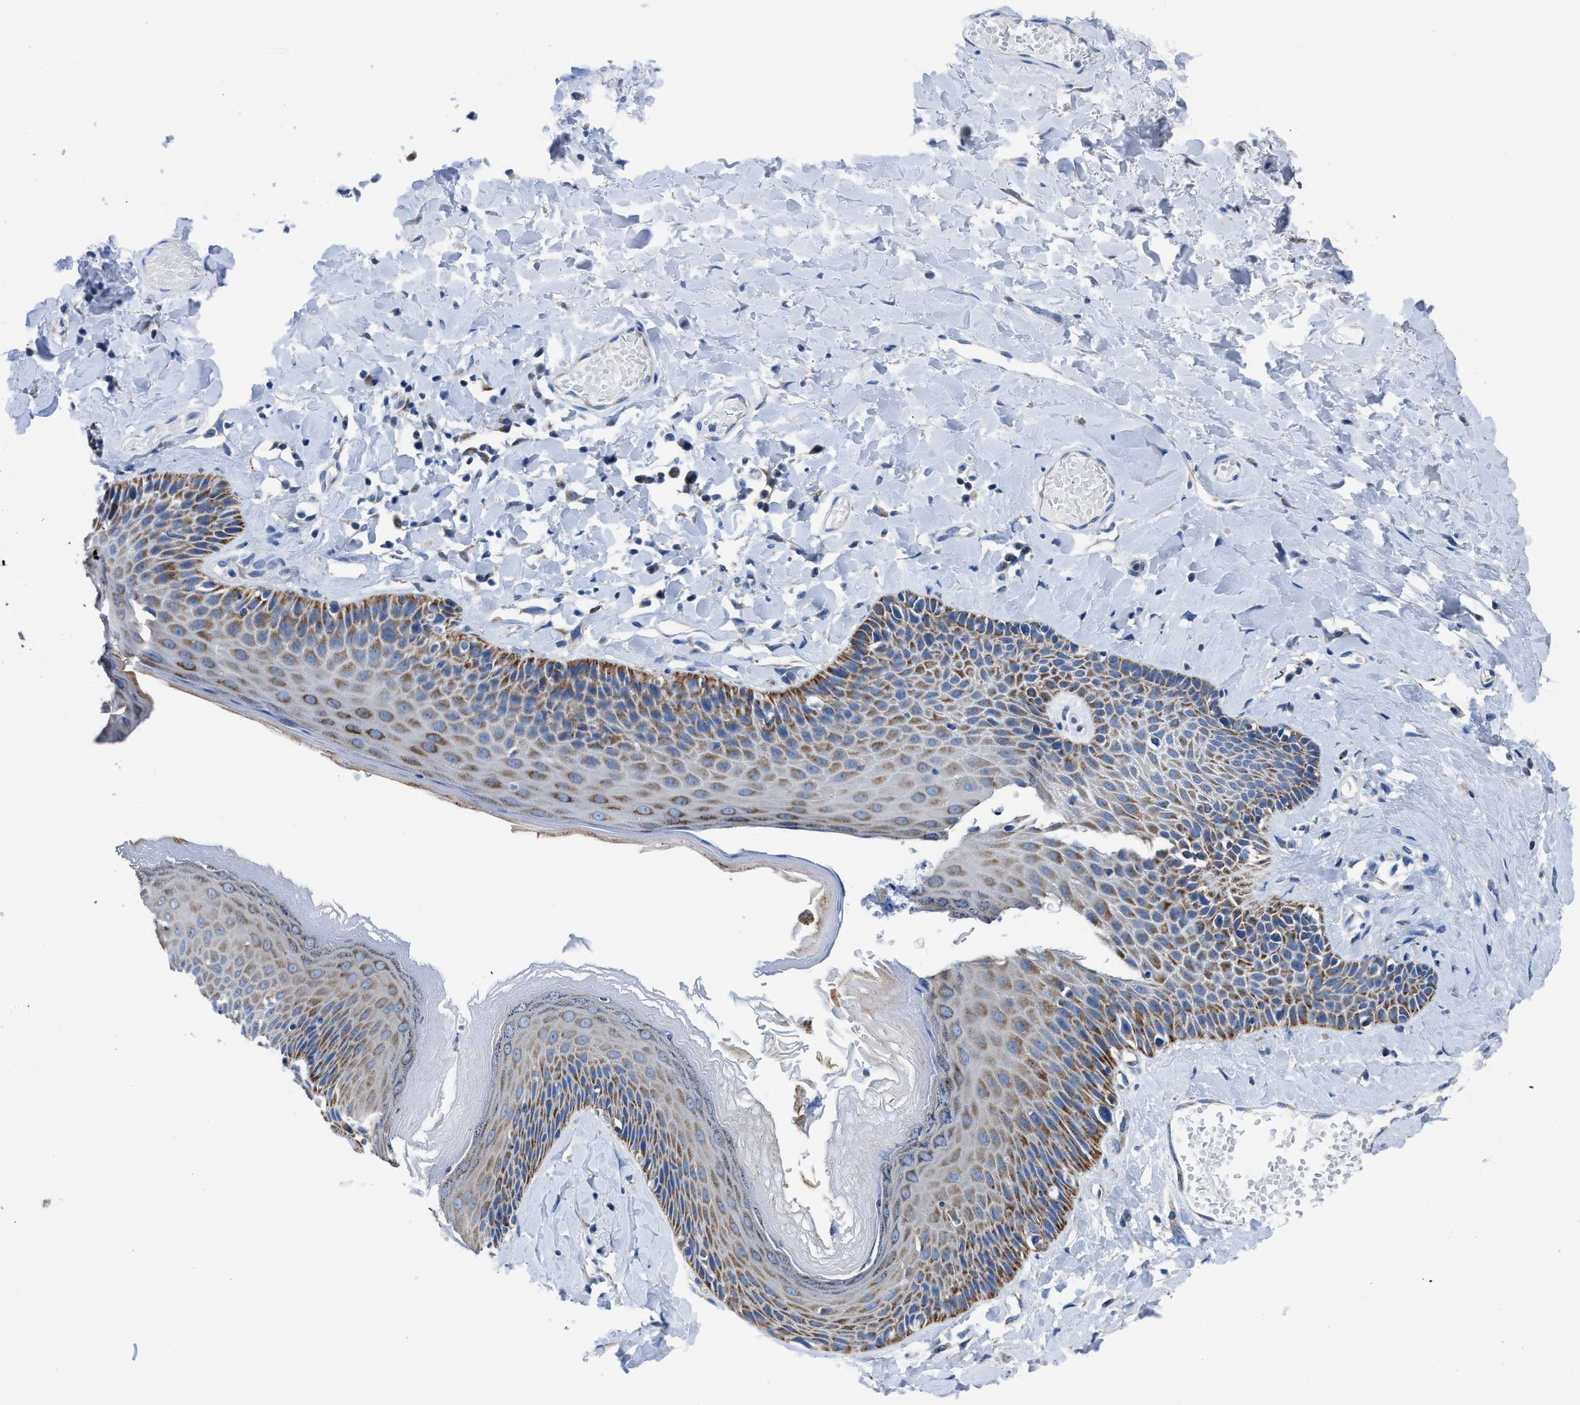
{"staining": {"intensity": "moderate", "quantity": ">75%", "location": "cytoplasmic/membranous"}, "tissue": "skin", "cell_type": "Epidermal cells", "image_type": "normal", "snomed": [{"axis": "morphology", "description": "Normal tissue, NOS"}, {"axis": "topography", "description": "Anal"}], "caption": "Brown immunohistochemical staining in normal human skin shows moderate cytoplasmic/membranous positivity in about >75% of epidermal cells.", "gene": "ZDHHC3", "patient": {"sex": "male", "age": 69}}